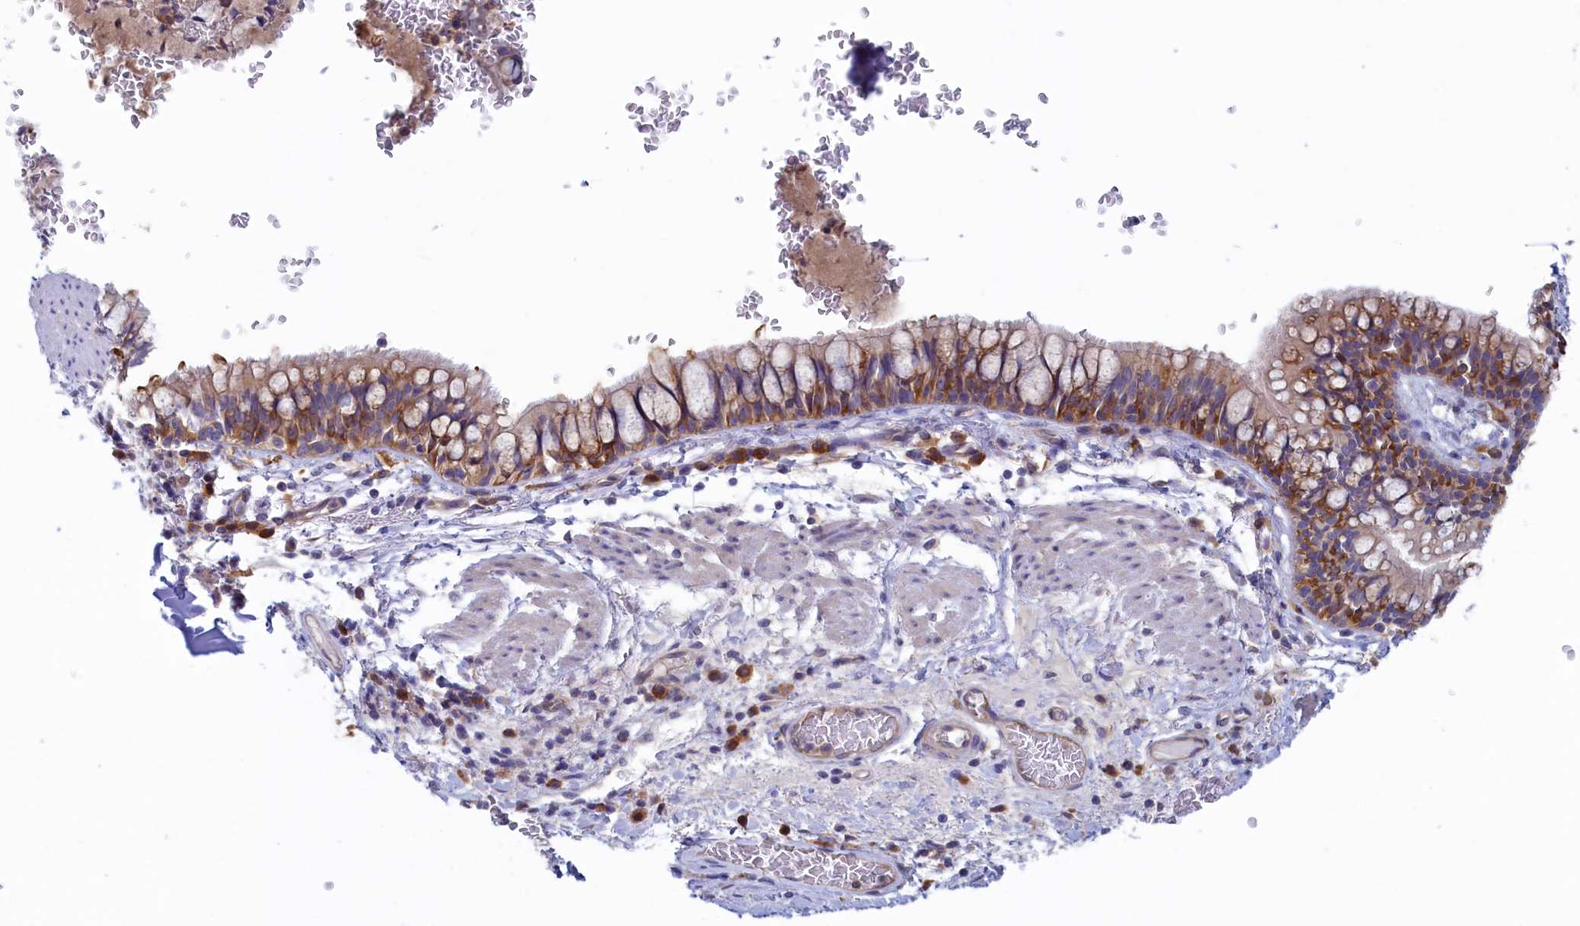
{"staining": {"intensity": "moderate", "quantity": ">75%", "location": "cytoplasmic/membranous"}, "tissue": "bronchus", "cell_type": "Respiratory epithelial cells", "image_type": "normal", "snomed": [{"axis": "morphology", "description": "Normal tissue, NOS"}, {"axis": "topography", "description": "Cartilage tissue"}, {"axis": "topography", "description": "Bronchus"}], "caption": "Bronchus stained with DAB (3,3'-diaminobenzidine) immunohistochemistry (IHC) reveals medium levels of moderate cytoplasmic/membranous staining in about >75% of respiratory epithelial cells. The protein of interest is stained brown, and the nuclei are stained in blue (DAB IHC with brightfield microscopy, high magnification).", "gene": "SYNDIG1L", "patient": {"sex": "female", "age": 36}}